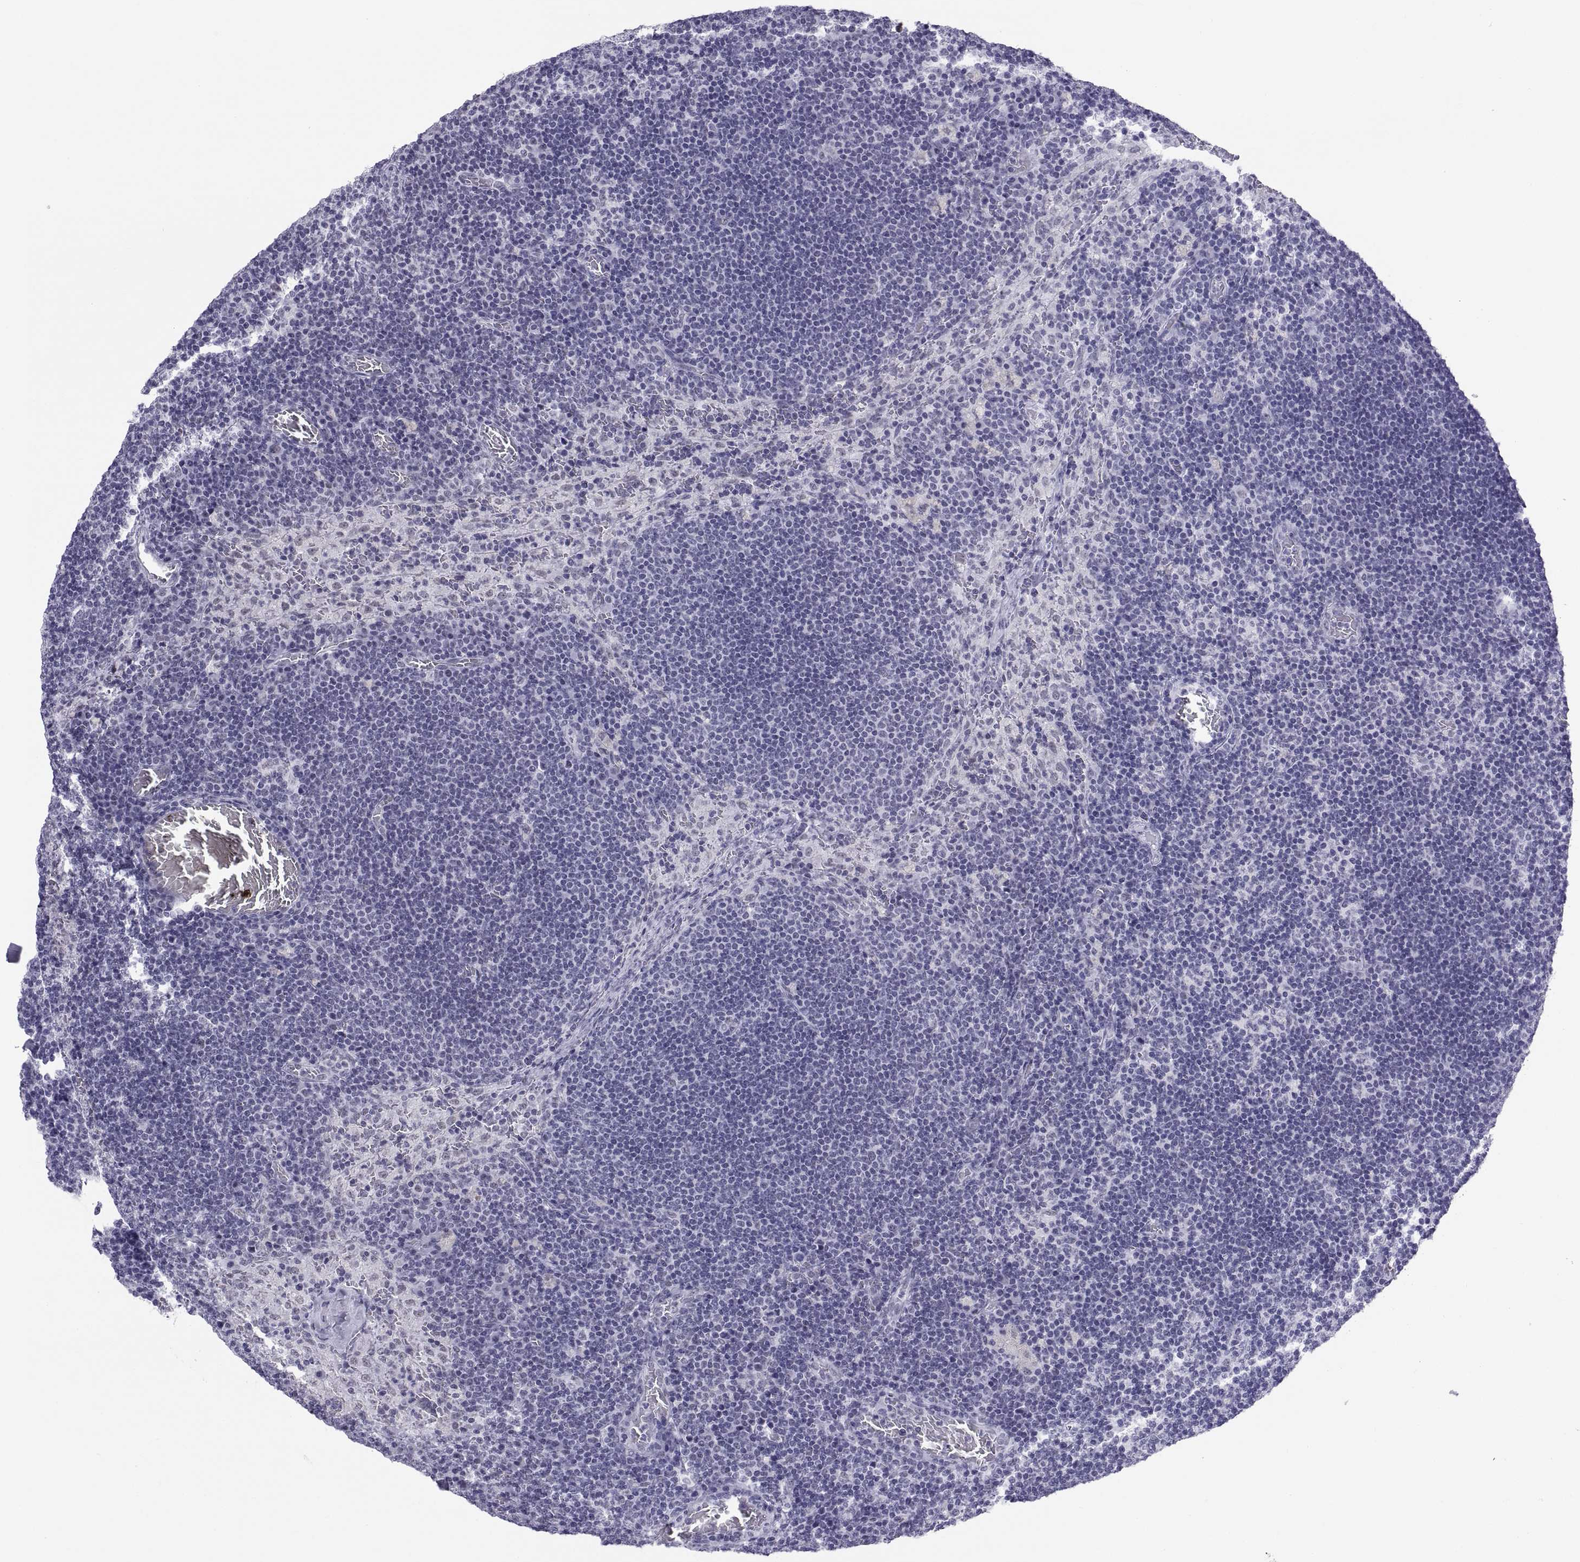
{"staining": {"intensity": "negative", "quantity": "none", "location": "none"}, "tissue": "lymph node", "cell_type": "Germinal center cells", "image_type": "normal", "snomed": [{"axis": "morphology", "description": "Normal tissue, NOS"}, {"axis": "topography", "description": "Lymph node"}], "caption": "Immunohistochemistry image of benign lymph node stained for a protein (brown), which reveals no positivity in germinal center cells.", "gene": "NEUROD6", "patient": {"sex": "male", "age": 63}}